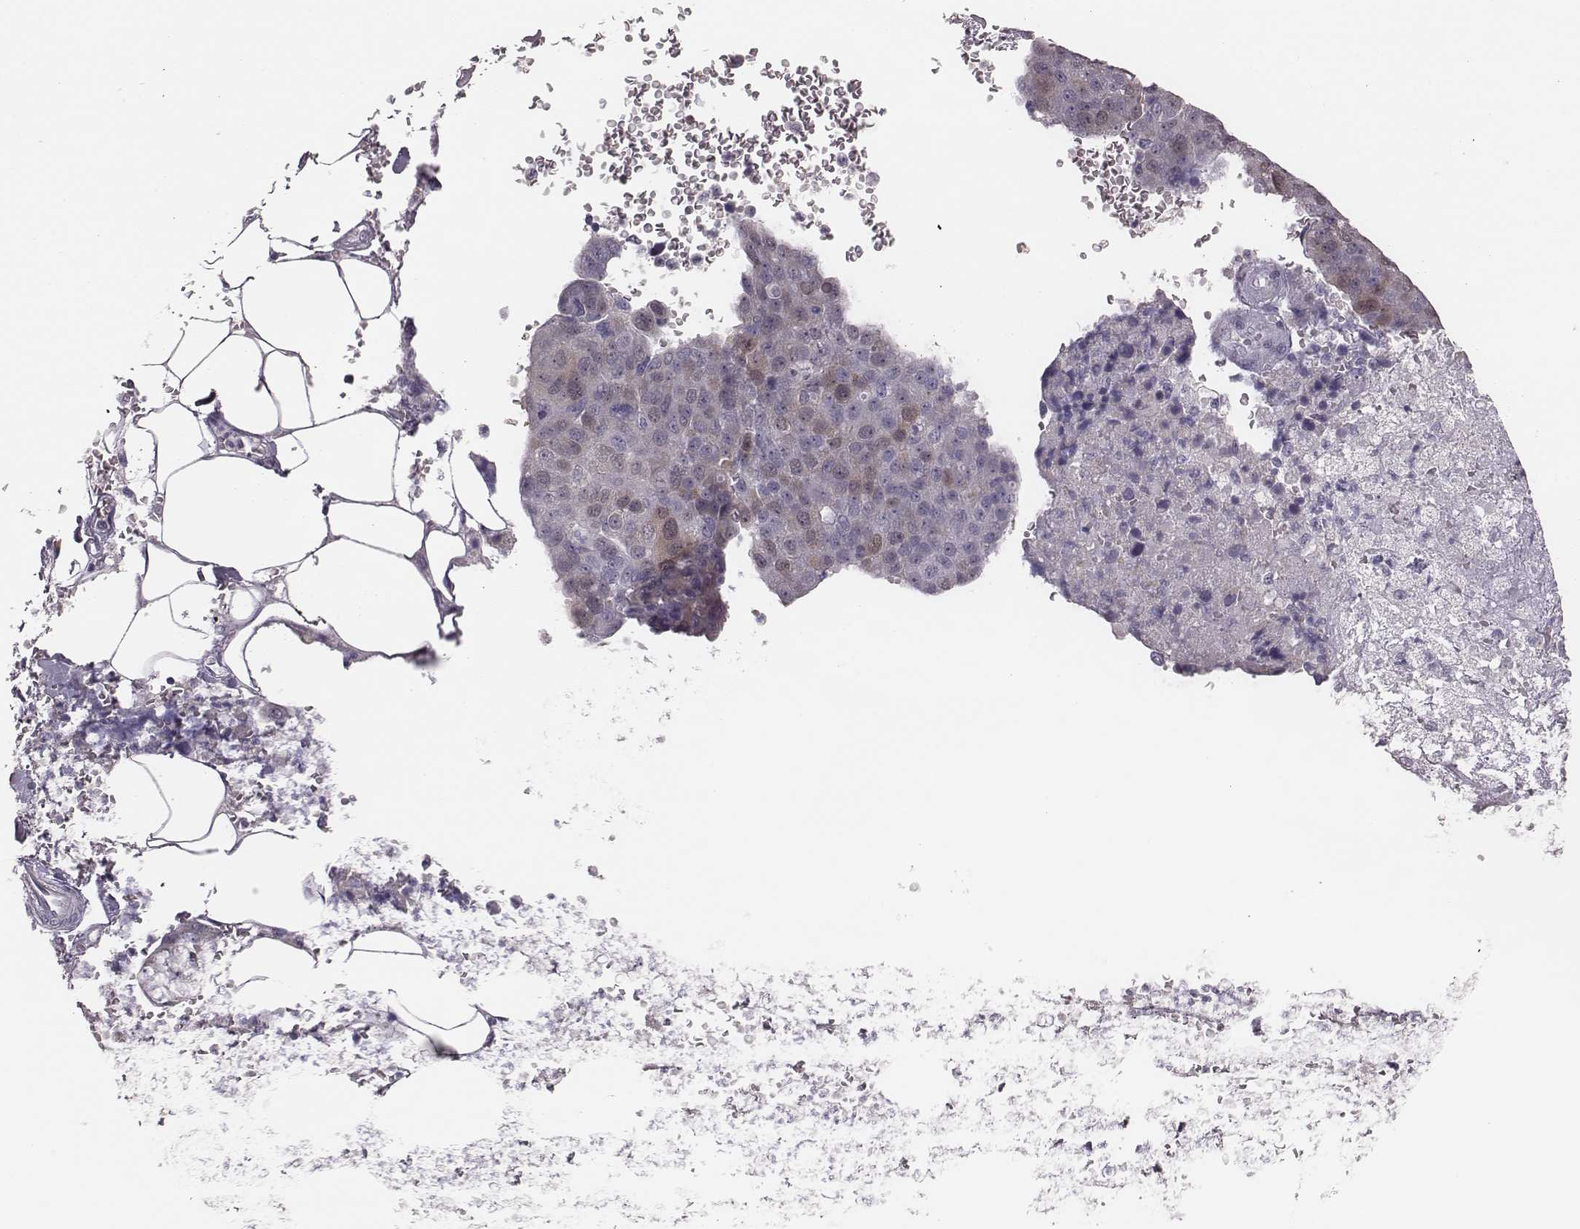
{"staining": {"intensity": "weak", "quantity": "<25%", "location": "cytoplasmic/membranous"}, "tissue": "pancreatic cancer", "cell_type": "Tumor cells", "image_type": "cancer", "snomed": [{"axis": "morphology", "description": "Adenocarcinoma, NOS"}, {"axis": "topography", "description": "Pancreas"}], "caption": "A high-resolution histopathology image shows immunohistochemistry staining of pancreatic cancer (adenocarcinoma), which shows no significant staining in tumor cells.", "gene": "PBK", "patient": {"sex": "female", "age": 61}}